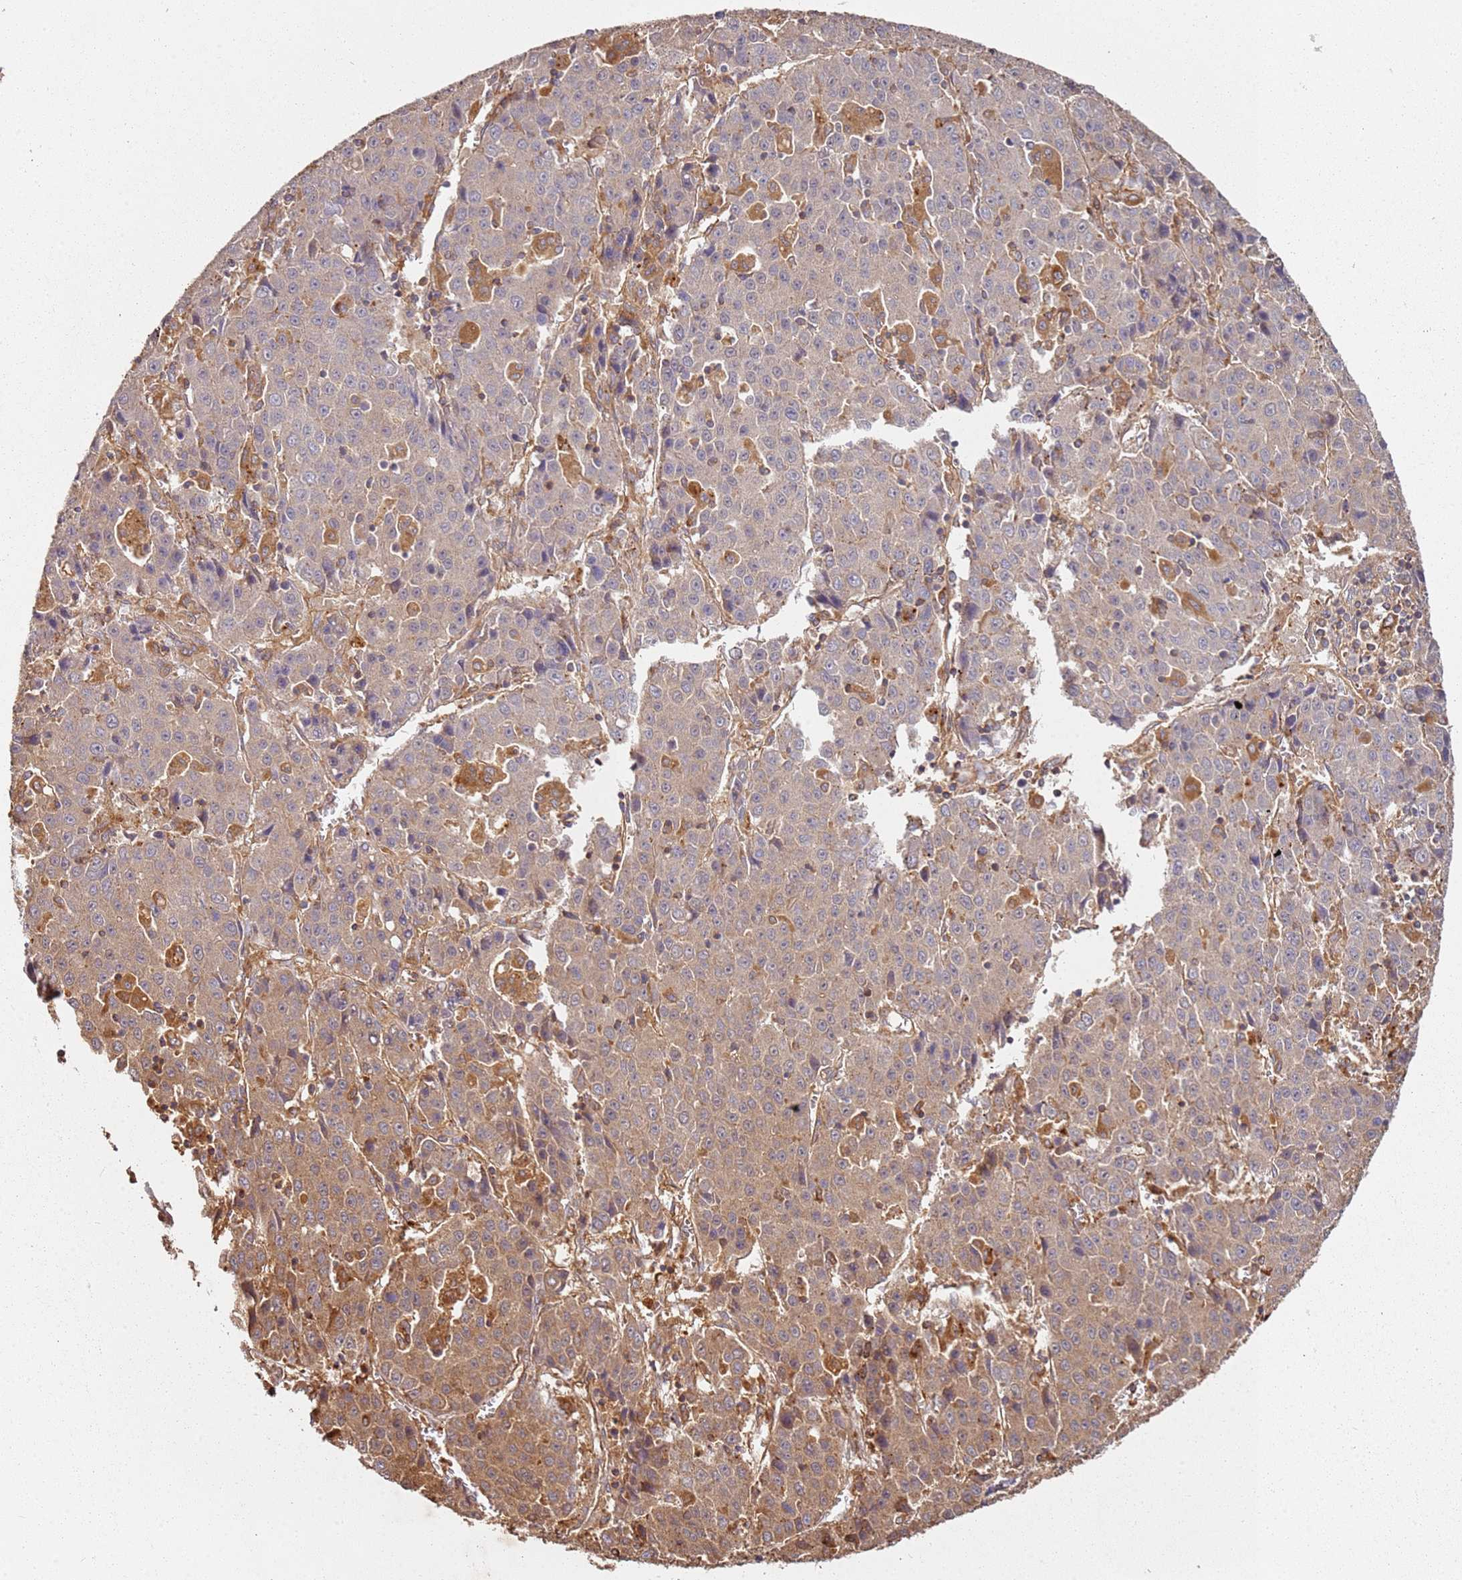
{"staining": {"intensity": "moderate", "quantity": "<25%", "location": "cytoplasmic/membranous"}, "tissue": "liver cancer", "cell_type": "Tumor cells", "image_type": "cancer", "snomed": [{"axis": "morphology", "description": "Carcinoma, Hepatocellular, NOS"}, {"axis": "topography", "description": "Liver"}], "caption": "Liver hepatocellular carcinoma was stained to show a protein in brown. There is low levels of moderate cytoplasmic/membranous positivity in about <25% of tumor cells. Ihc stains the protein of interest in brown and the nuclei are stained blue.", "gene": "SCGB2B2", "patient": {"sex": "female", "age": 53}}